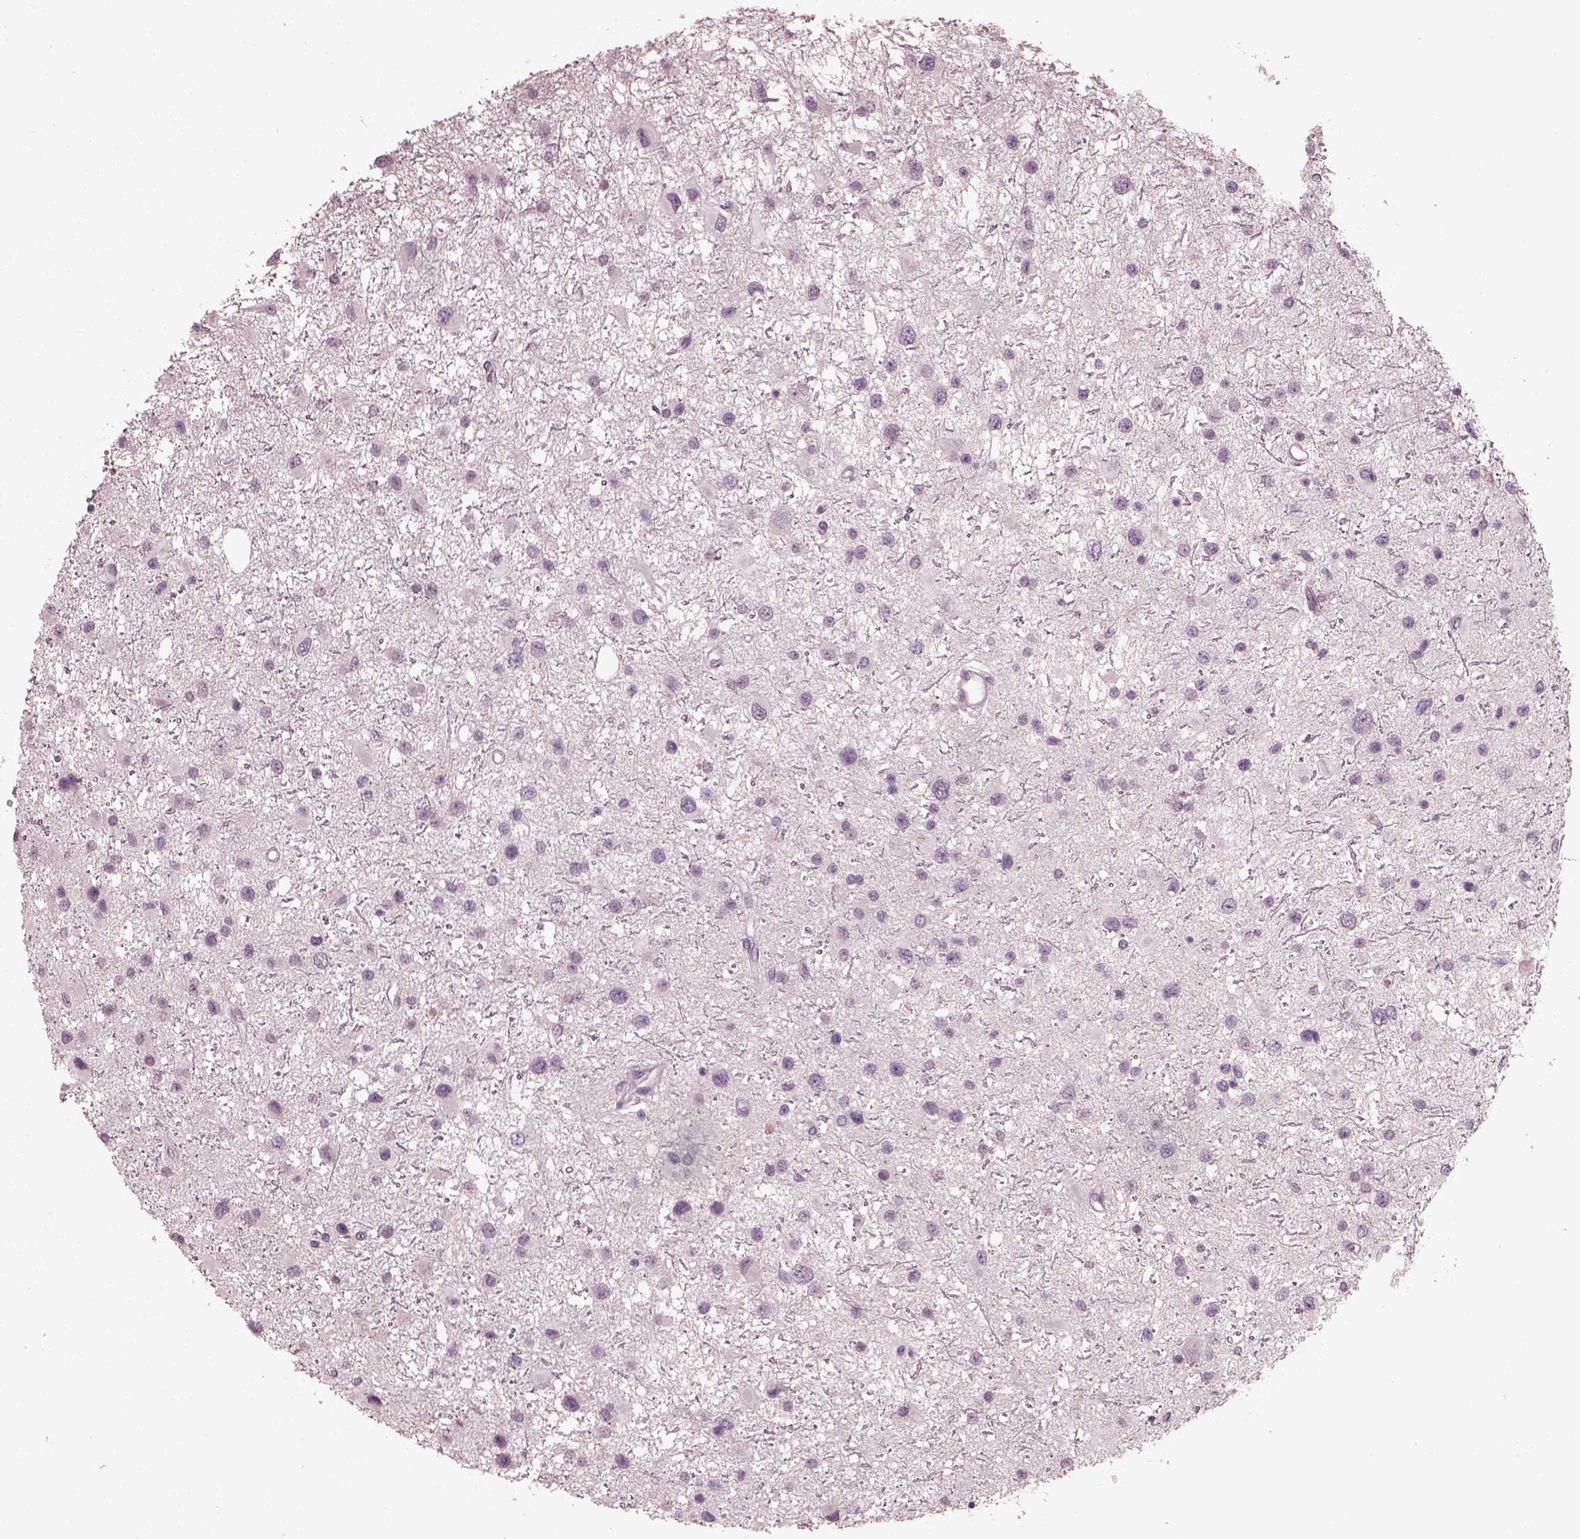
{"staining": {"intensity": "negative", "quantity": "none", "location": "none"}, "tissue": "glioma", "cell_type": "Tumor cells", "image_type": "cancer", "snomed": [{"axis": "morphology", "description": "Glioma, malignant, Low grade"}, {"axis": "topography", "description": "Brain"}], "caption": "The immunohistochemistry image has no significant staining in tumor cells of low-grade glioma (malignant) tissue.", "gene": "CCDC170", "patient": {"sex": "female", "age": 32}}